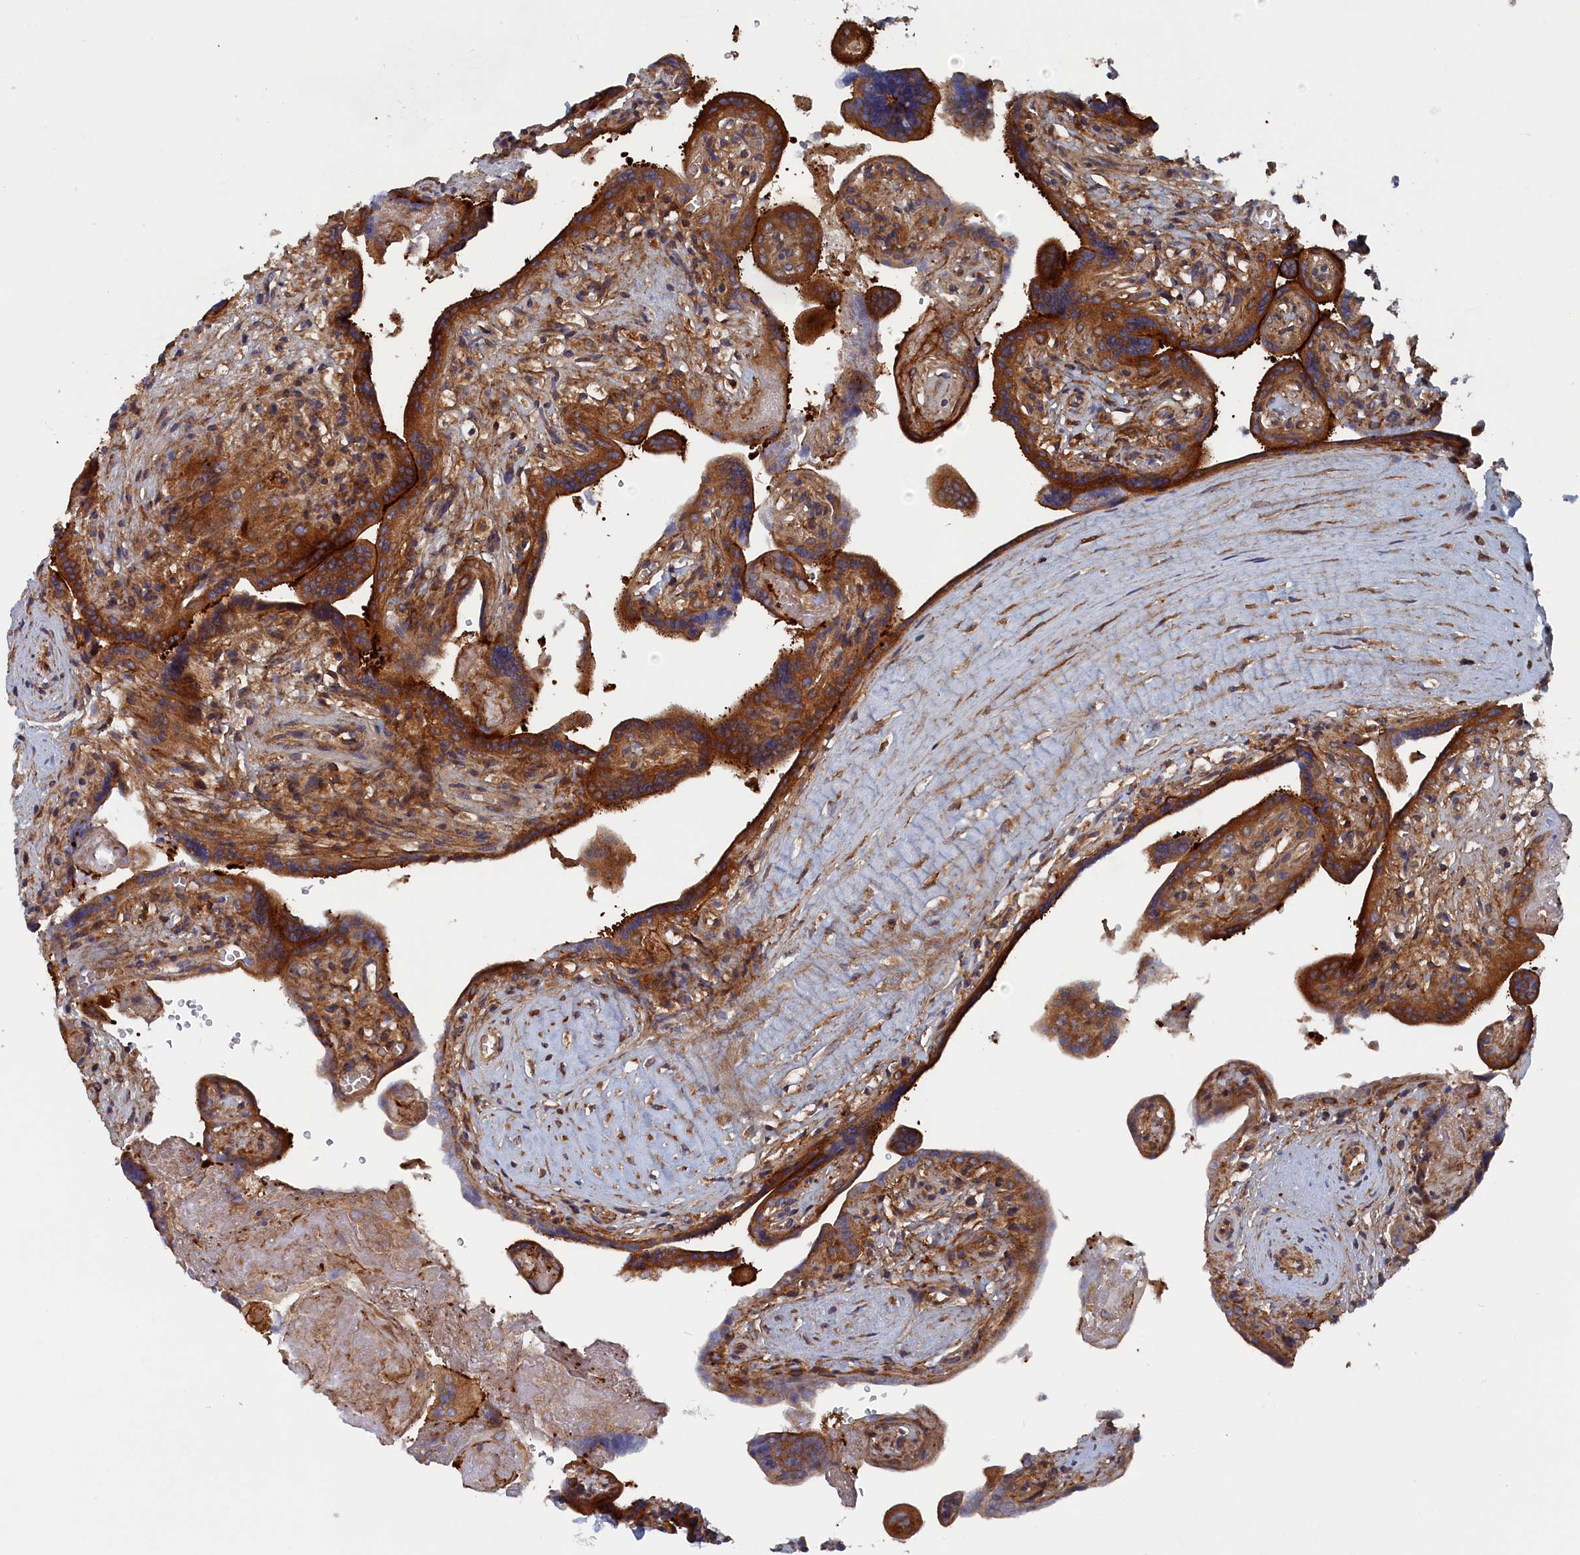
{"staining": {"intensity": "strong", "quantity": ">75%", "location": "cytoplasmic/membranous"}, "tissue": "placenta", "cell_type": "Trophoblastic cells", "image_type": "normal", "snomed": [{"axis": "morphology", "description": "Normal tissue, NOS"}, {"axis": "topography", "description": "Placenta"}], "caption": "Trophoblastic cells reveal high levels of strong cytoplasmic/membranous staining in approximately >75% of cells in unremarkable human placenta. The staining was performed using DAB (3,3'-diaminobenzidine) to visualize the protein expression in brown, while the nuclei were stained in blue with hematoxylin (Magnification: 20x).", "gene": "TMEM196", "patient": {"sex": "female", "age": 37}}